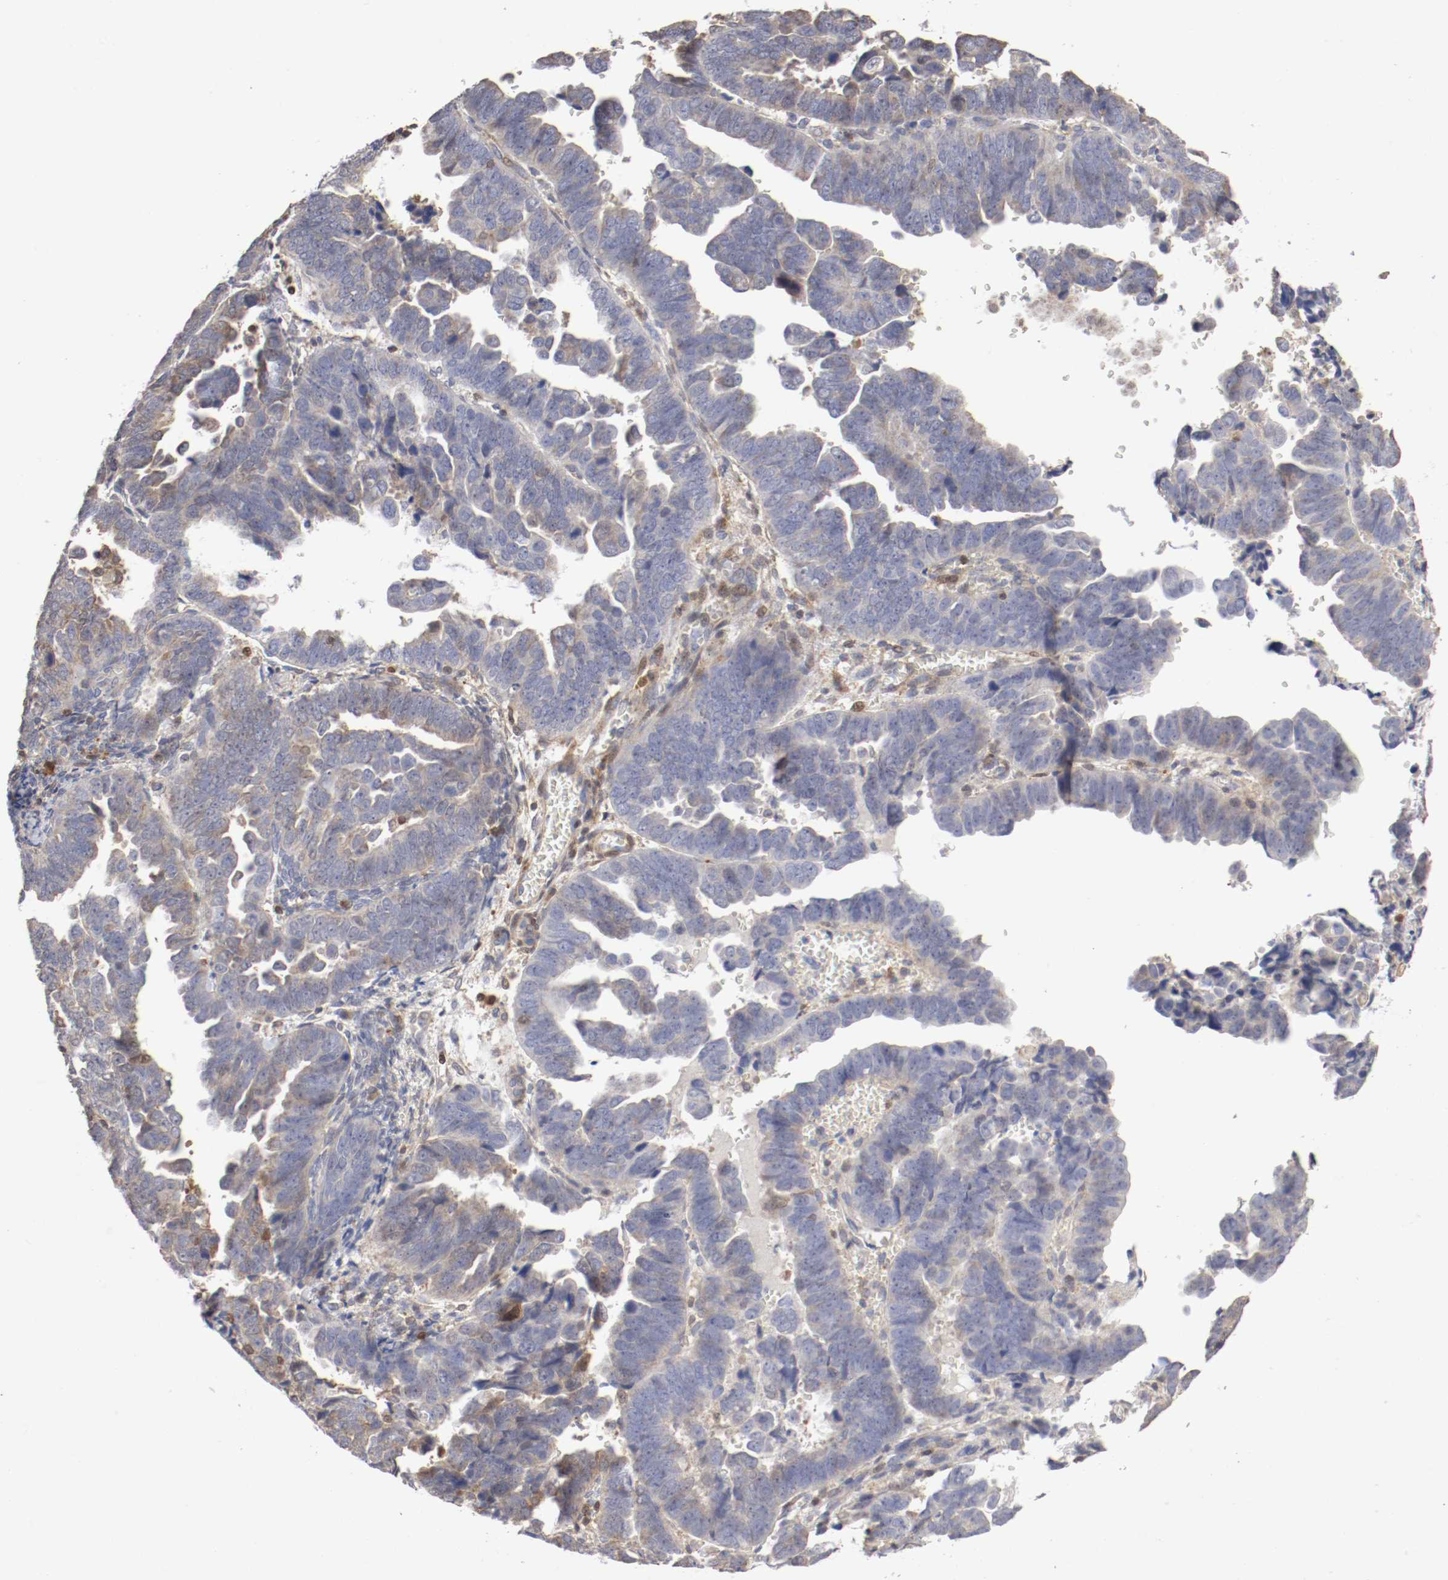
{"staining": {"intensity": "weak", "quantity": "25%-75%", "location": "cytoplasmic/membranous"}, "tissue": "endometrial cancer", "cell_type": "Tumor cells", "image_type": "cancer", "snomed": [{"axis": "morphology", "description": "Adenocarcinoma, NOS"}, {"axis": "topography", "description": "Endometrium"}], "caption": "Protein expression by immunohistochemistry exhibits weak cytoplasmic/membranous expression in approximately 25%-75% of tumor cells in adenocarcinoma (endometrial).", "gene": "CDK6", "patient": {"sex": "female", "age": 75}}